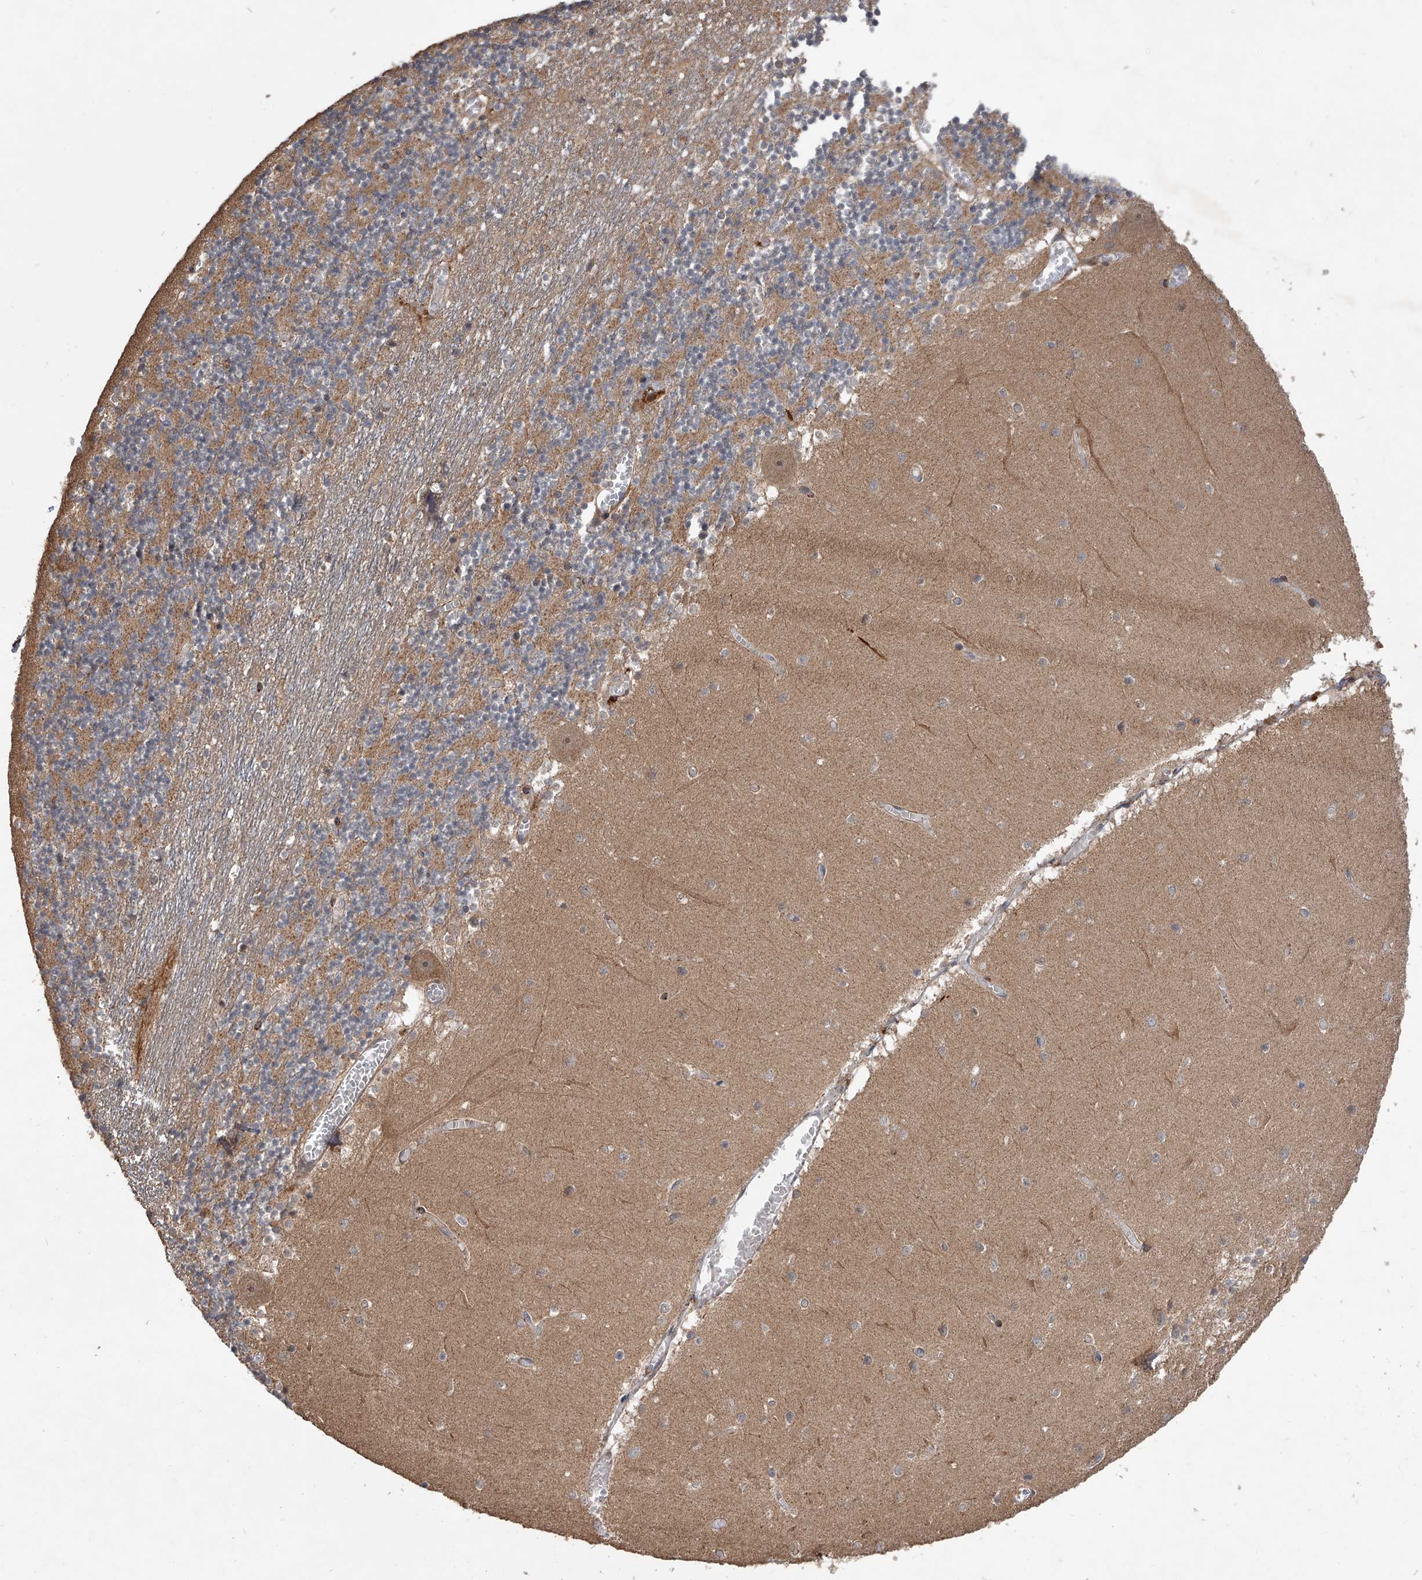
{"staining": {"intensity": "moderate", "quantity": "25%-75%", "location": "cytoplasmic/membranous"}, "tissue": "cerebellum", "cell_type": "Cells in granular layer", "image_type": "normal", "snomed": [{"axis": "morphology", "description": "Normal tissue, NOS"}, {"axis": "topography", "description": "Cerebellum"}], "caption": "Unremarkable cerebellum was stained to show a protein in brown. There is medium levels of moderate cytoplasmic/membranous positivity in approximately 25%-75% of cells in granular layer.", "gene": "GEMIN8", "patient": {"sex": "female", "age": 28}}